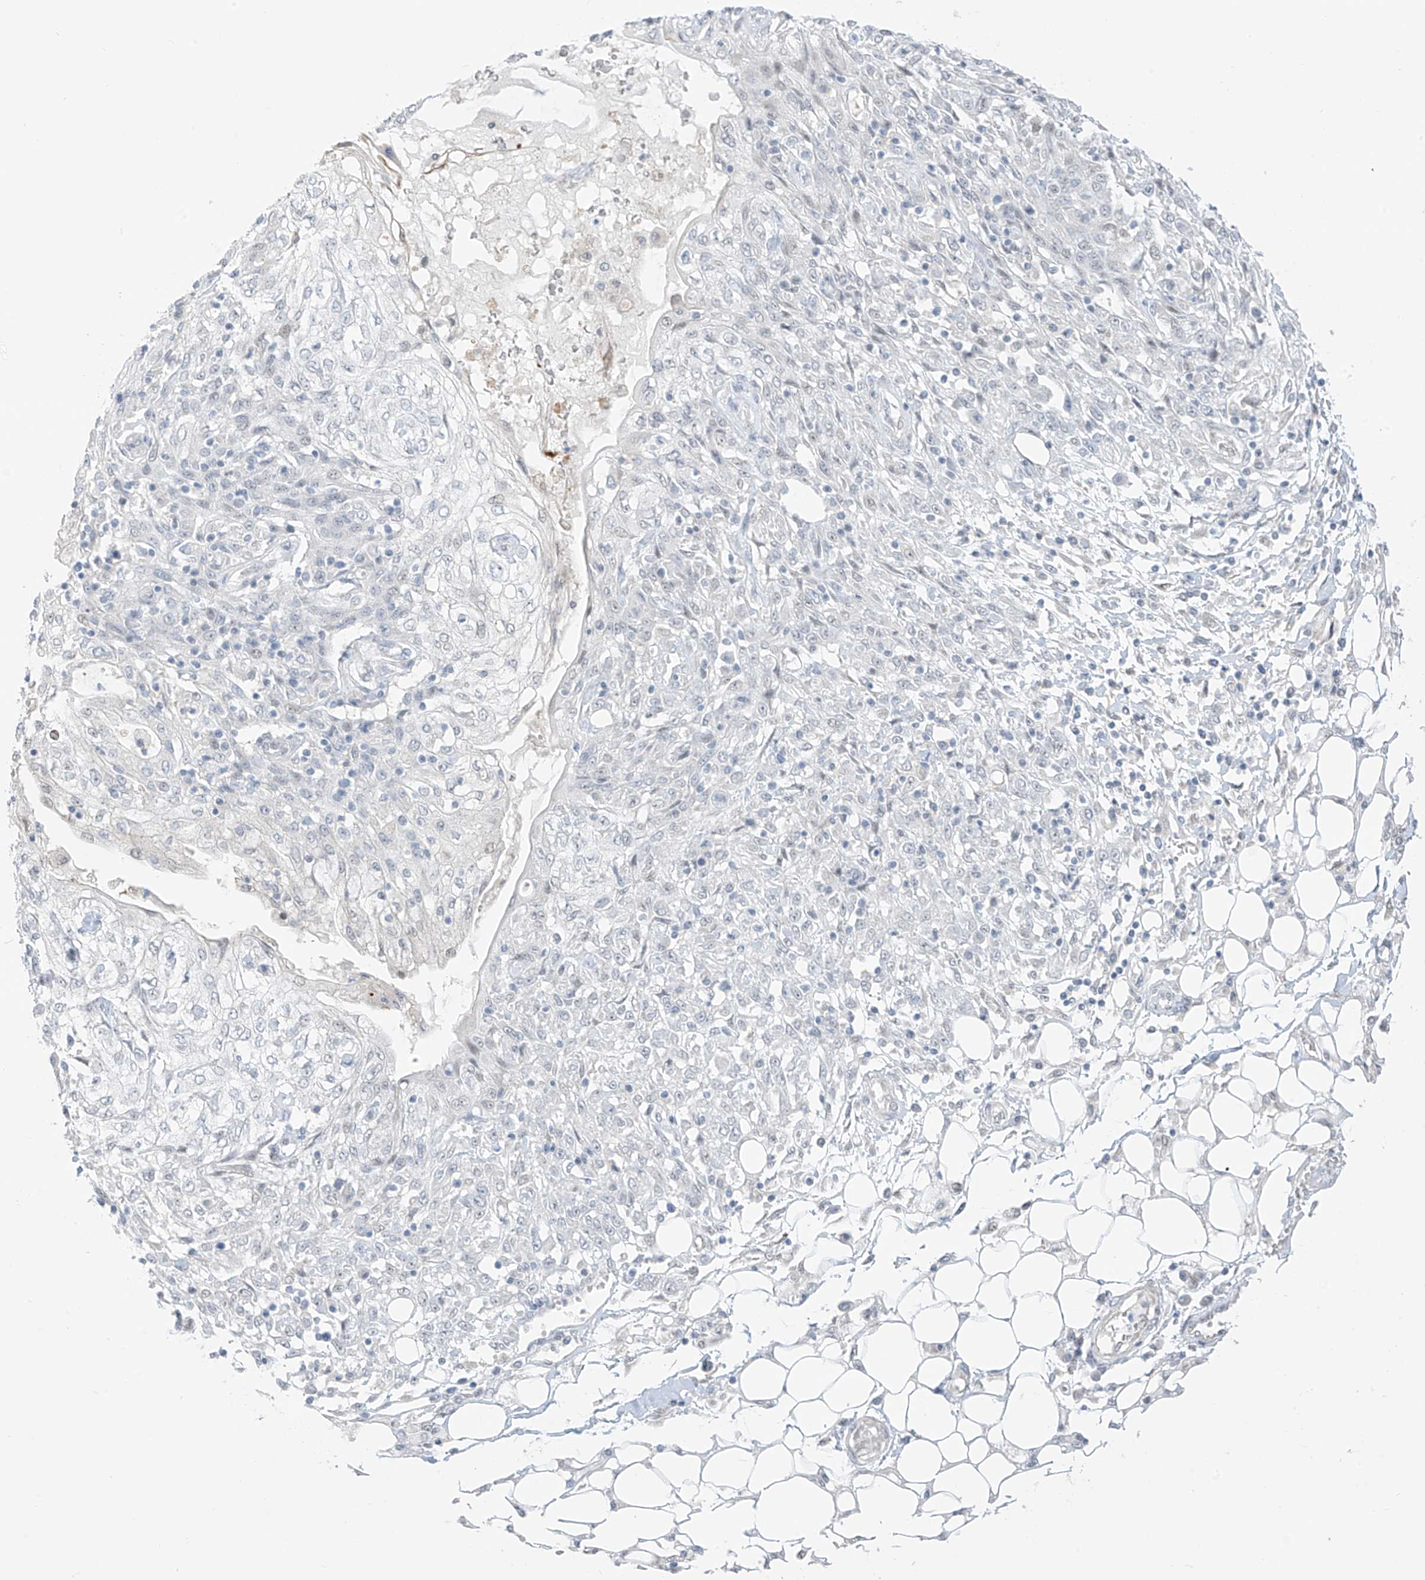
{"staining": {"intensity": "negative", "quantity": "none", "location": "none"}, "tissue": "skin cancer", "cell_type": "Tumor cells", "image_type": "cancer", "snomed": [{"axis": "morphology", "description": "Squamous cell carcinoma, NOS"}, {"axis": "morphology", "description": "Squamous cell carcinoma, metastatic, NOS"}, {"axis": "topography", "description": "Skin"}, {"axis": "topography", "description": "Lymph node"}], "caption": "Immunohistochemistry image of skin cancer (squamous cell carcinoma) stained for a protein (brown), which displays no positivity in tumor cells.", "gene": "ASPRV1", "patient": {"sex": "male", "age": 75}}